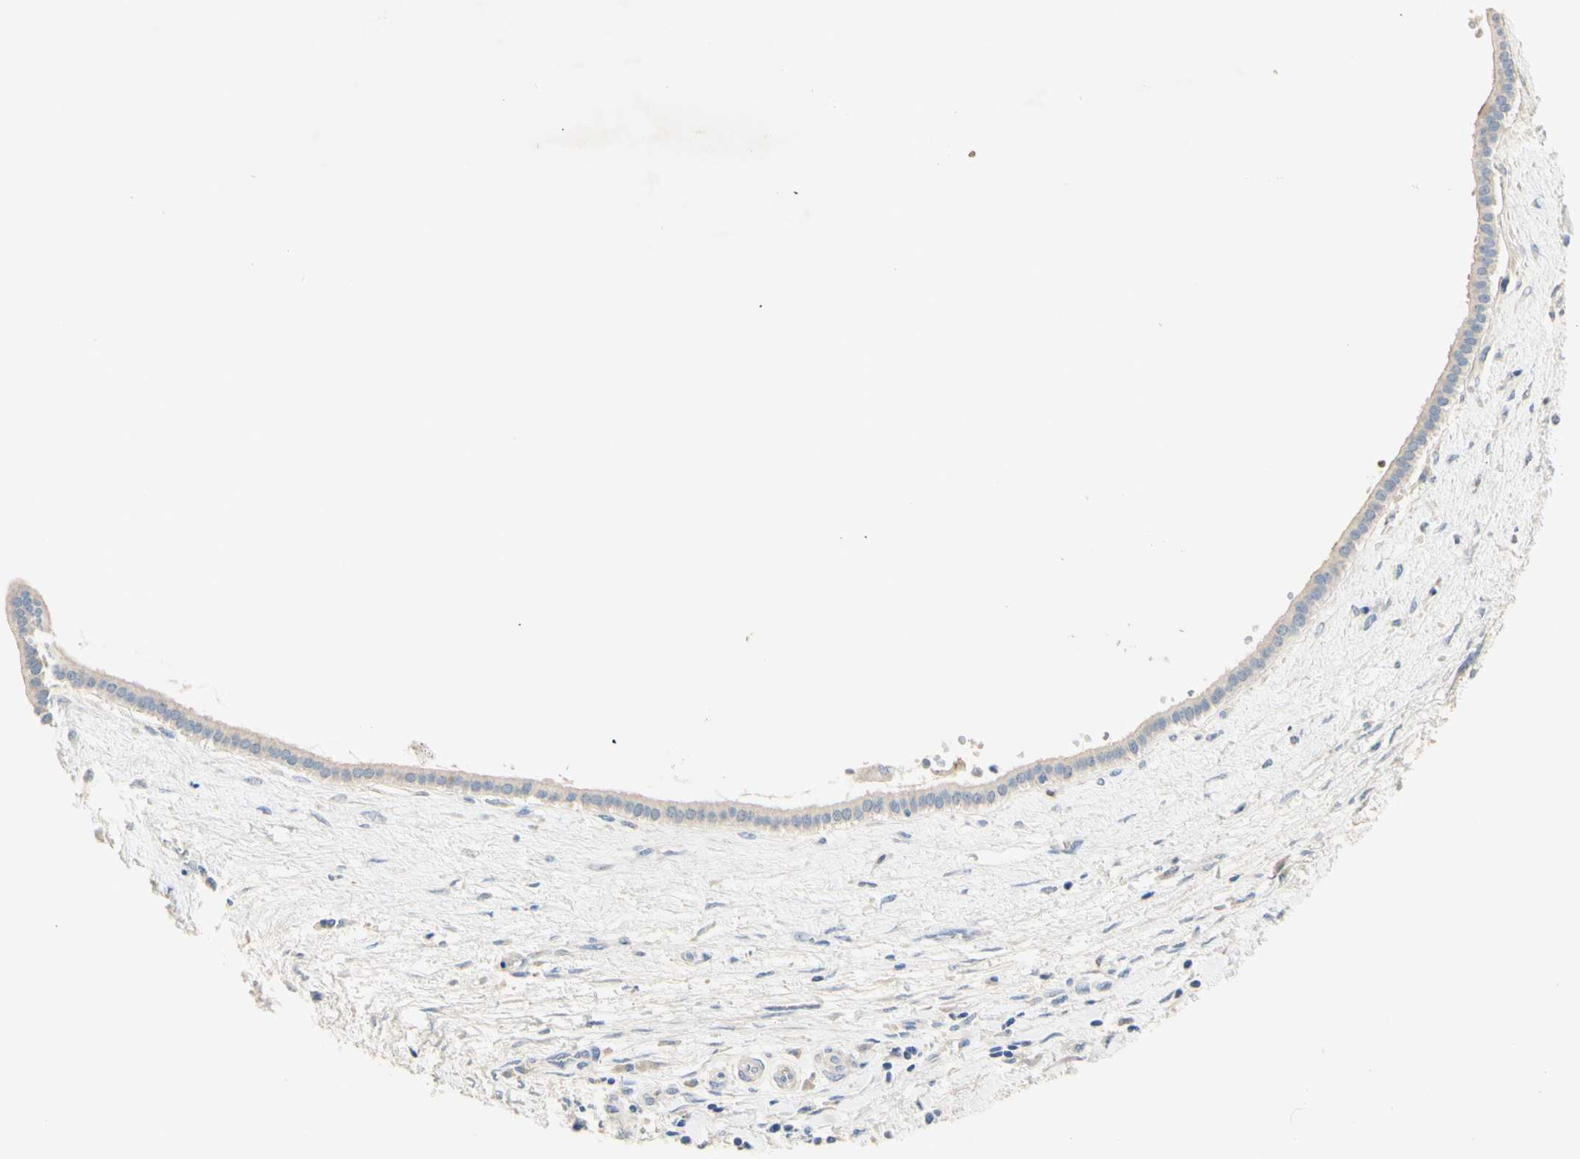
{"staining": {"intensity": "negative", "quantity": "none", "location": "none"}, "tissue": "liver cancer", "cell_type": "Tumor cells", "image_type": "cancer", "snomed": [{"axis": "morphology", "description": "Cholangiocarcinoma"}, {"axis": "topography", "description": "Liver"}], "caption": "Immunohistochemistry (IHC) histopathology image of liver cancer stained for a protein (brown), which demonstrates no positivity in tumor cells.", "gene": "CDON", "patient": {"sex": "female", "age": 65}}